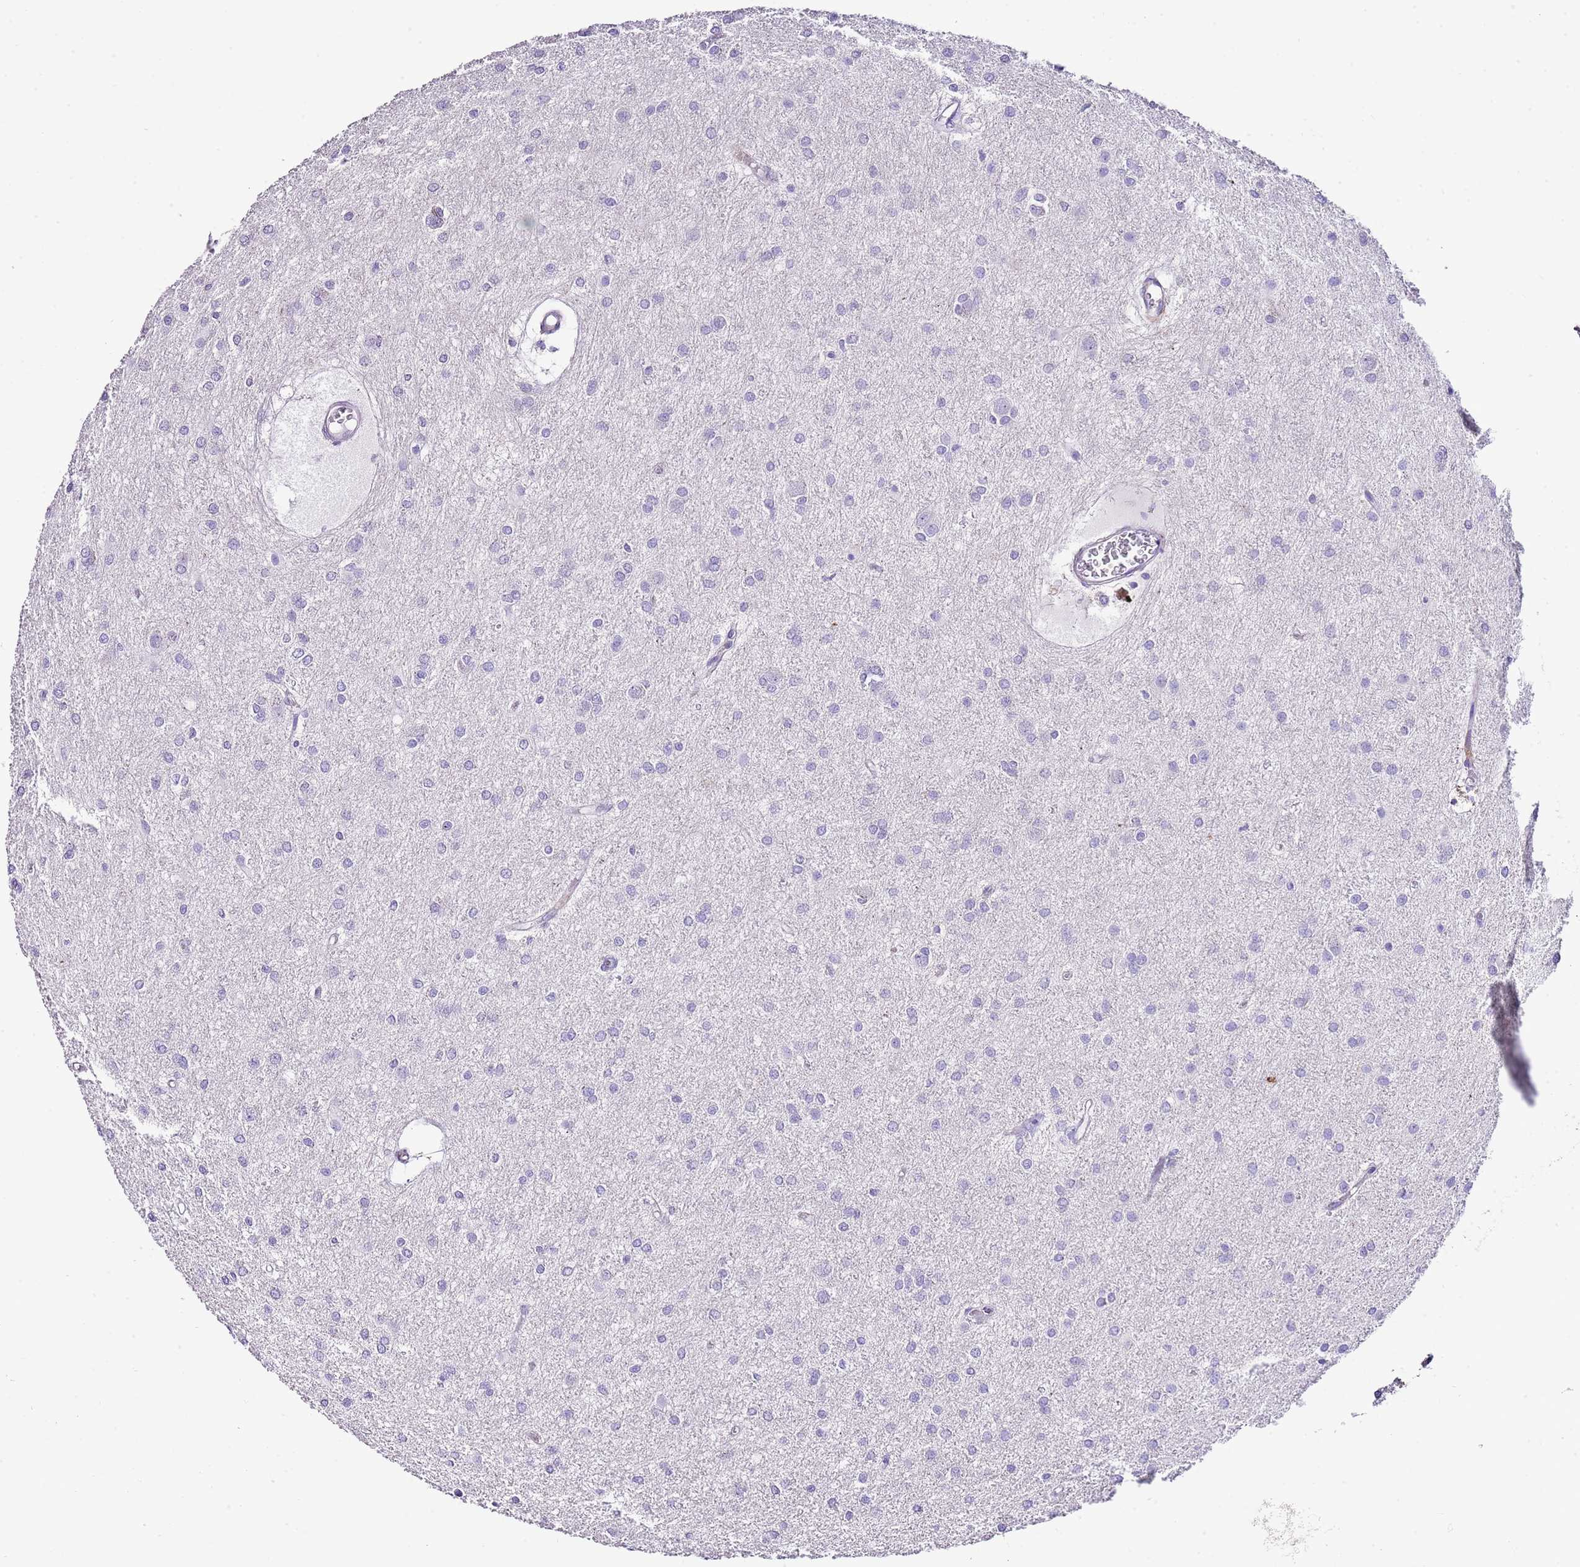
{"staining": {"intensity": "negative", "quantity": "none", "location": "none"}, "tissue": "glioma", "cell_type": "Tumor cells", "image_type": "cancer", "snomed": [{"axis": "morphology", "description": "Glioma, malignant, High grade"}, {"axis": "topography", "description": "Brain"}], "caption": "An image of human glioma is negative for staining in tumor cells.", "gene": "ALDH3A1", "patient": {"sex": "female", "age": 50}}